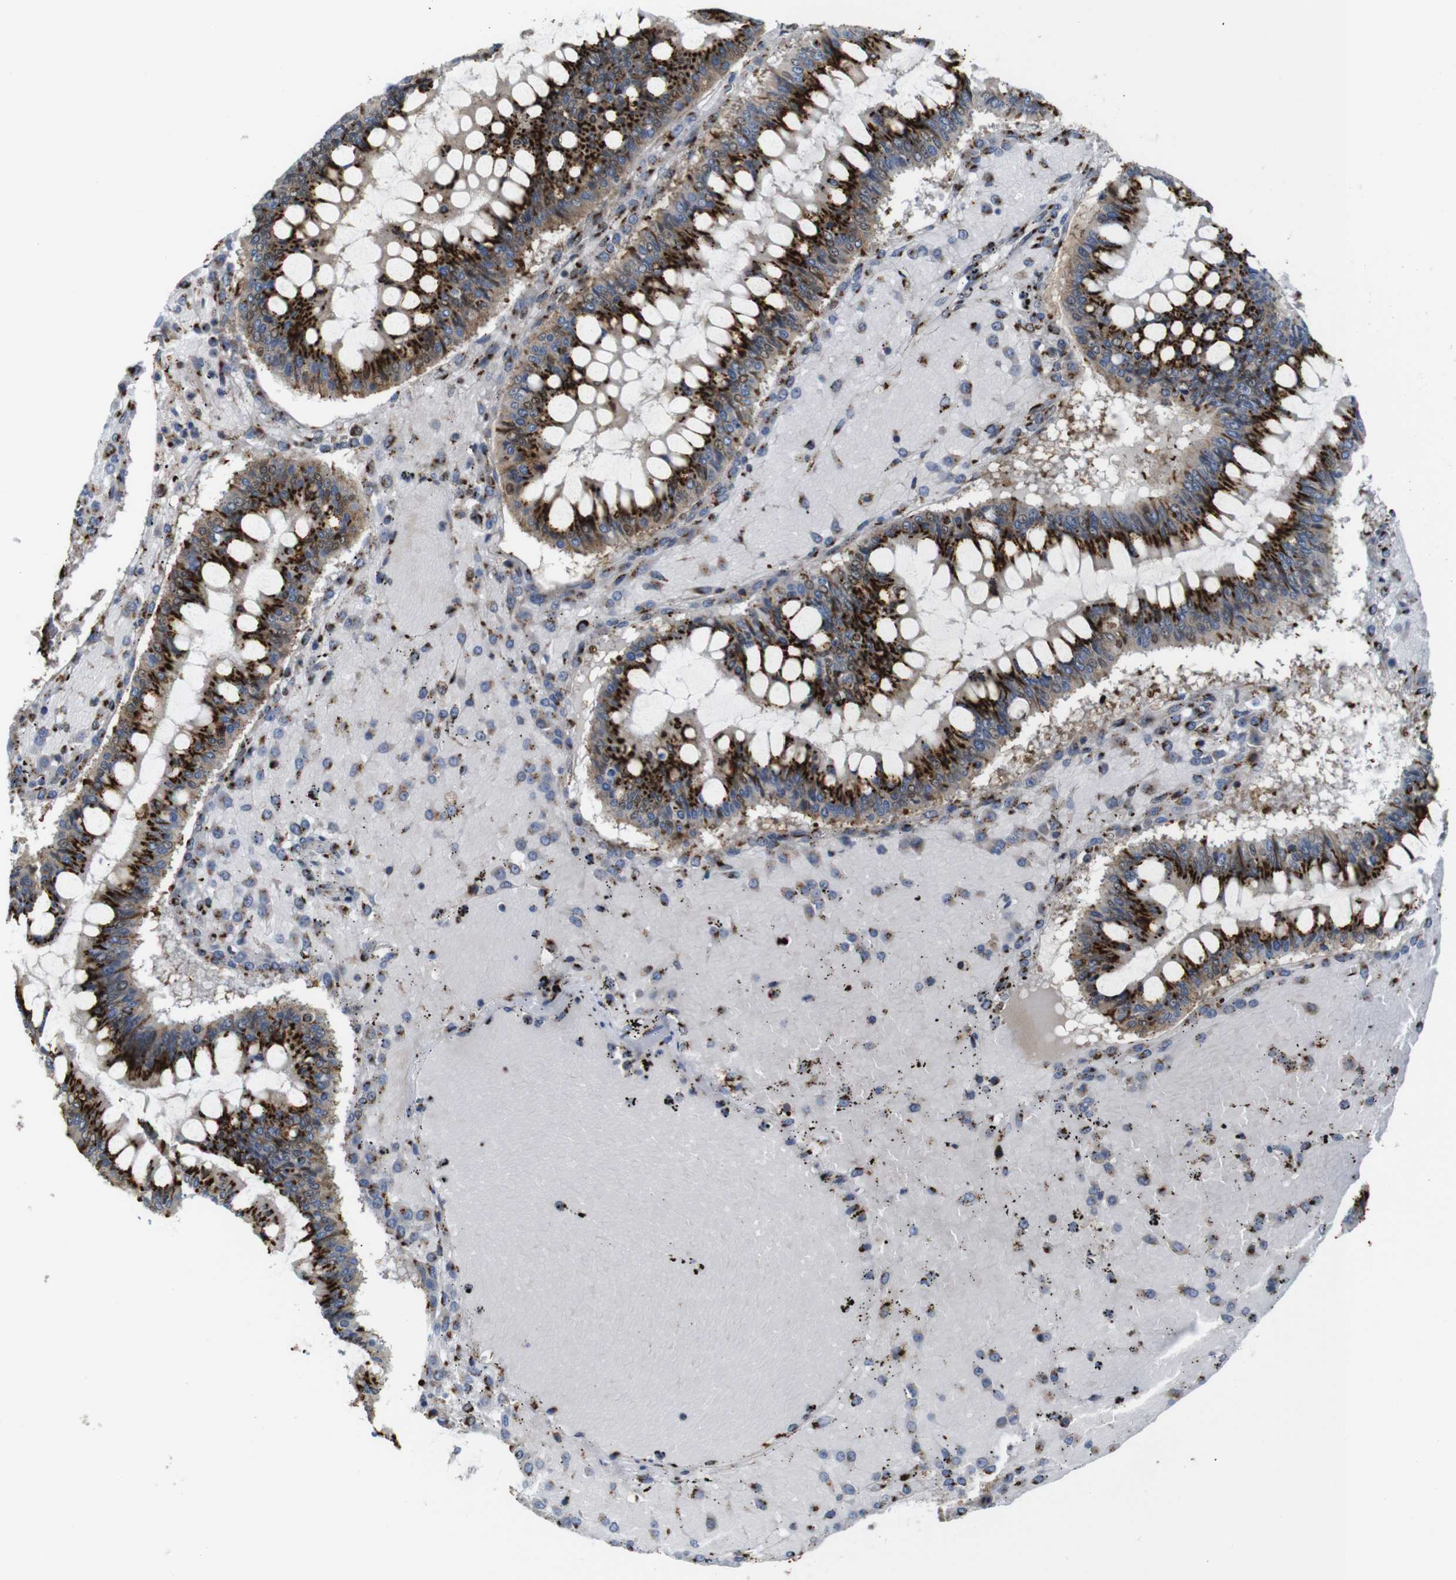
{"staining": {"intensity": "strong", "quantity": ">75%", "location": "cytoplasmic/membranous"}, "tissue": "ovarian cancer", "cell_type": "Tumor cells", "image_type": "cancer", "snomed": [{"axis": "morphology", "description": "Cystadenocarcinoma, mucinous, NOS"}, {"axis": "topography", "description": "Ovary"}], "caption": "Ovarian cancer stained with a brown dye exhibits strong cytoplasmic/membranous positive staining in about >75% of tumor cells.", "gene": "TGOLN2", "patient": {"sex": "female", "age": 73}}